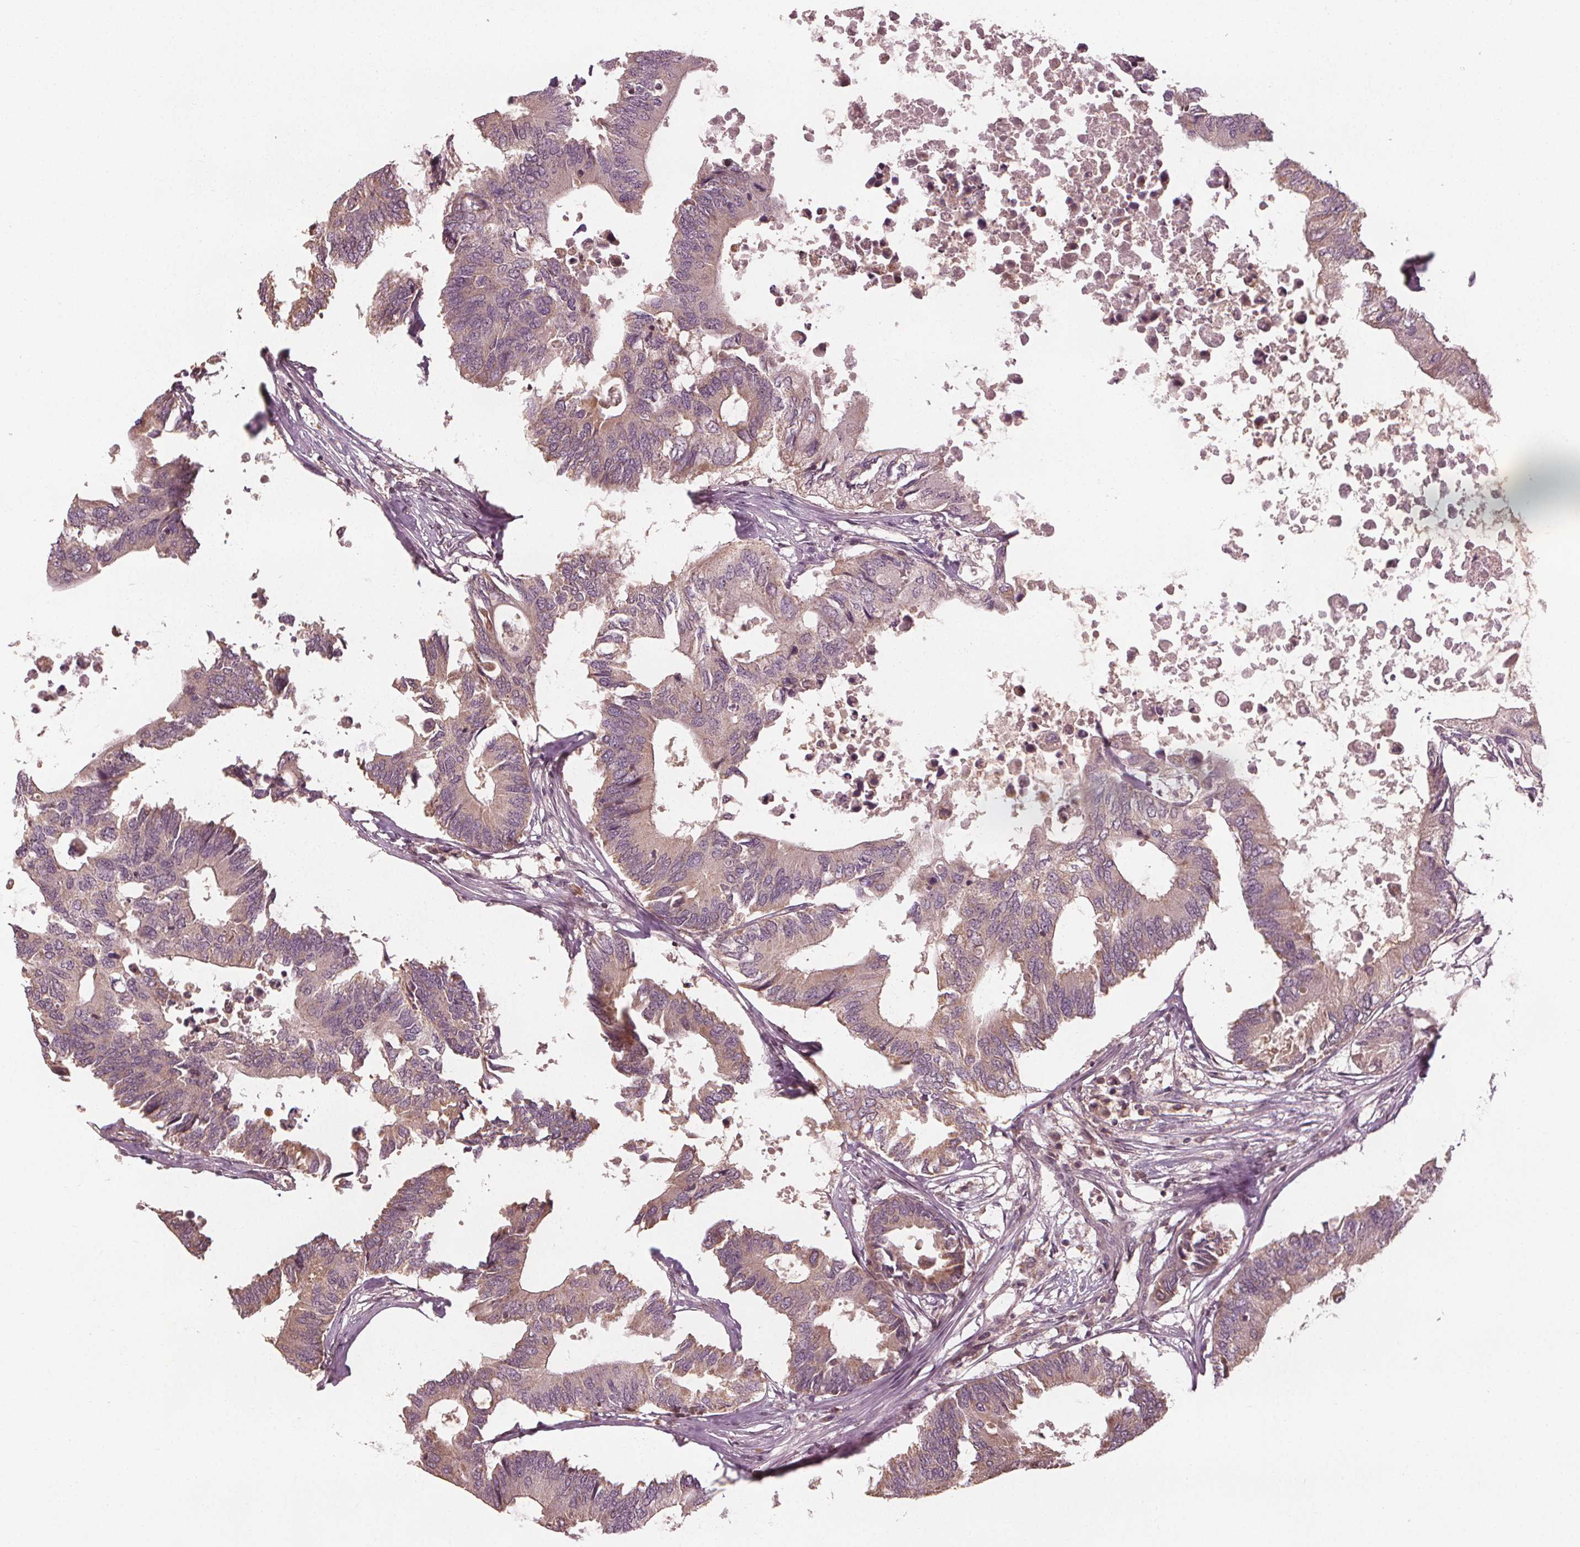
{"staining": {"intensity": "weak", "quantity": ">75%", "location": "cytoplasmic/membranous"}, "tissue": "colorectal cancer", "cell_type": "Tumor cells", "image_type": "cancer", "snomed": [{"axis": "morphology", "description": "Adenocarcinoma, NOS"}, {"axis": "topography", "description": "Colon"}], "caption": "Weak cytoplasmic/membranous expression is present in approximately >75% of tumor cells in colorectal cancer (adenocarcinoma). The staining was performed using DAB (3,3'-diaminobenzidine), with brown indicating positive protein expression. Nuclei are stained blue with hematoxylin.", "gene": "GNB2", "patient": {"sex": "male", "age": 71}}